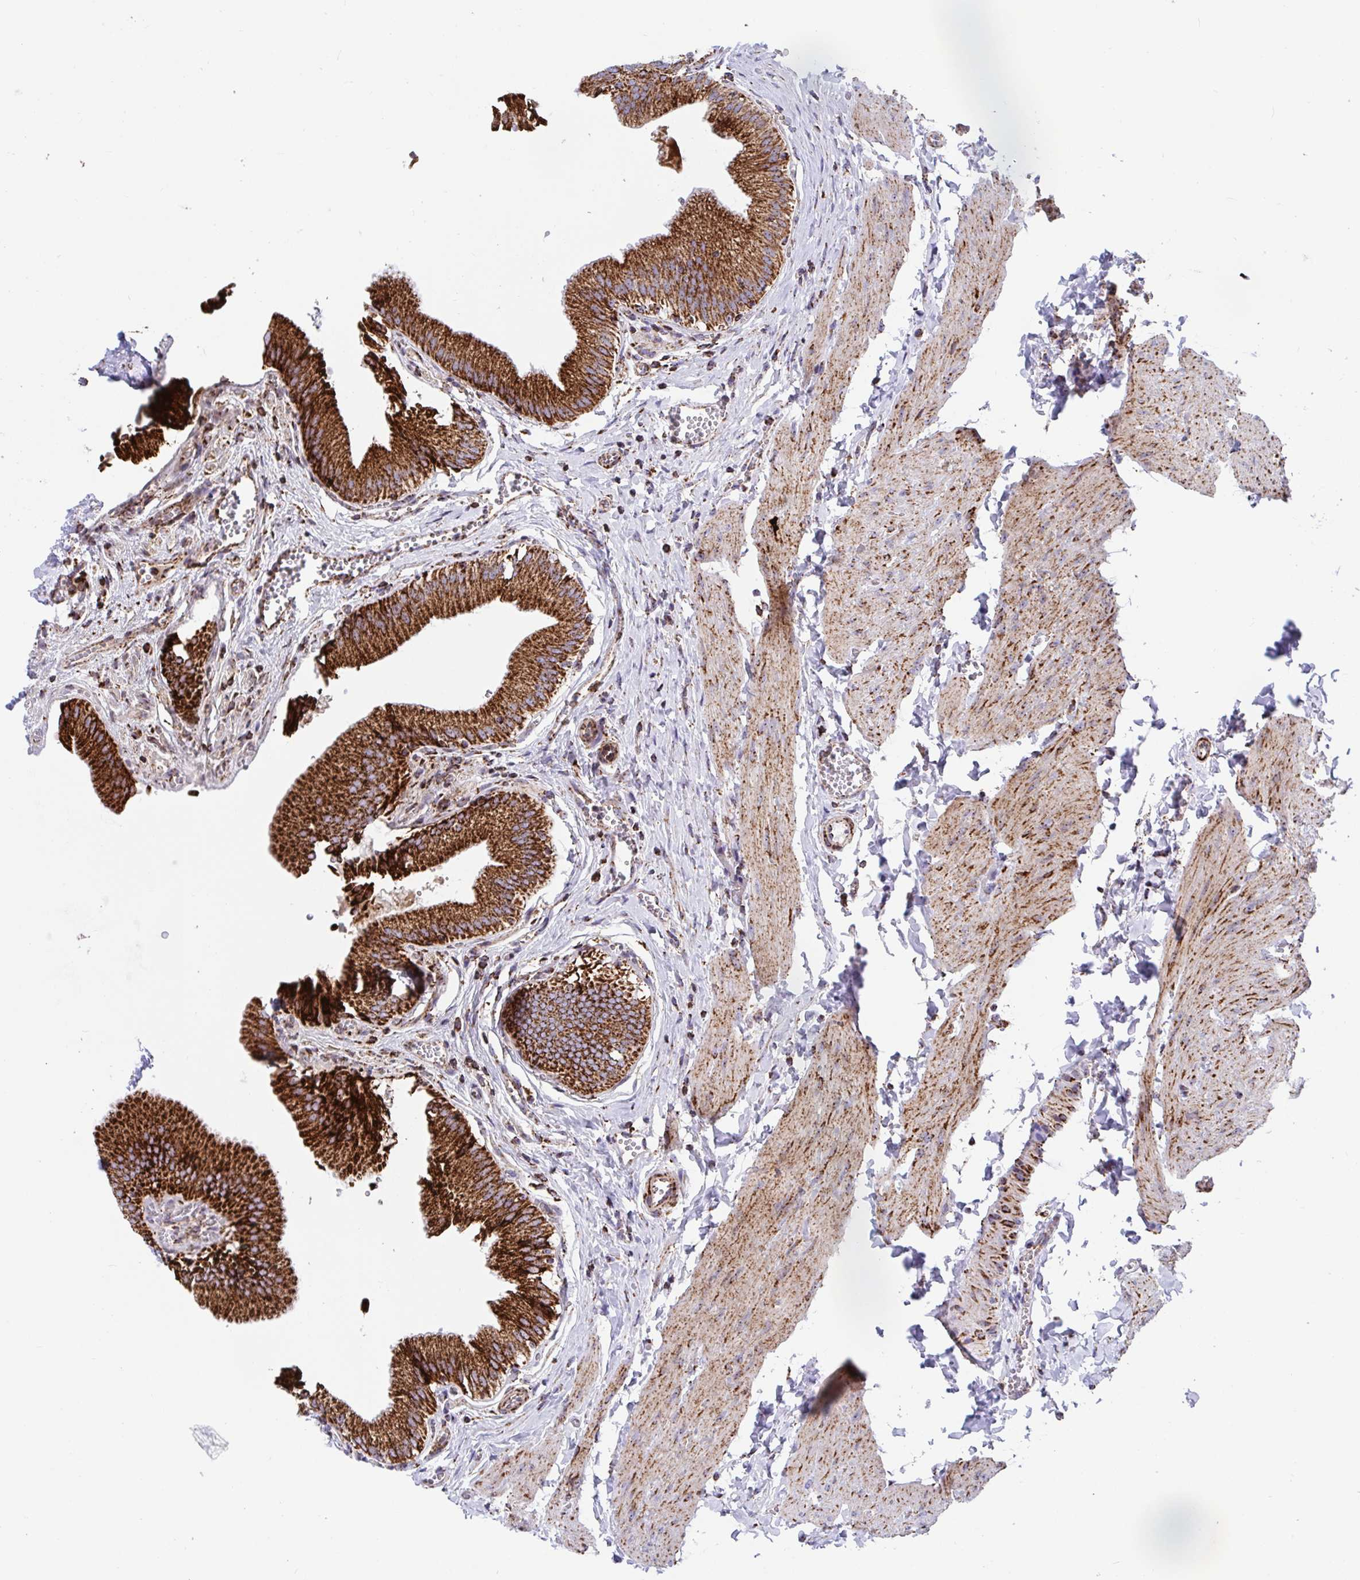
{"staining": {"intensity": "strong", "quantity": ">75%", "location": "cytoplasmic/membranous"}, "tissue": "gallbladder", "cell_type": "Glandular cells", "image_type": "normal", "snomed": [{"axis": "morphology", "description": "Normal tissue, NOS"}, {"axis": "topography", "description": "Gallbladder"}, {"axis": "topography", "description": "Peripheral nerve tissue"}], "caption": "Immunohistochemistry (IHC) (DAB) staining of unremarkable human gallbladder demonstrates strong cytoplasmic/membranous protein expression in approximately >75% of glandular cells.", "gene": "ATP5MJ", "patient": {"sex": "male", "age": 17}}